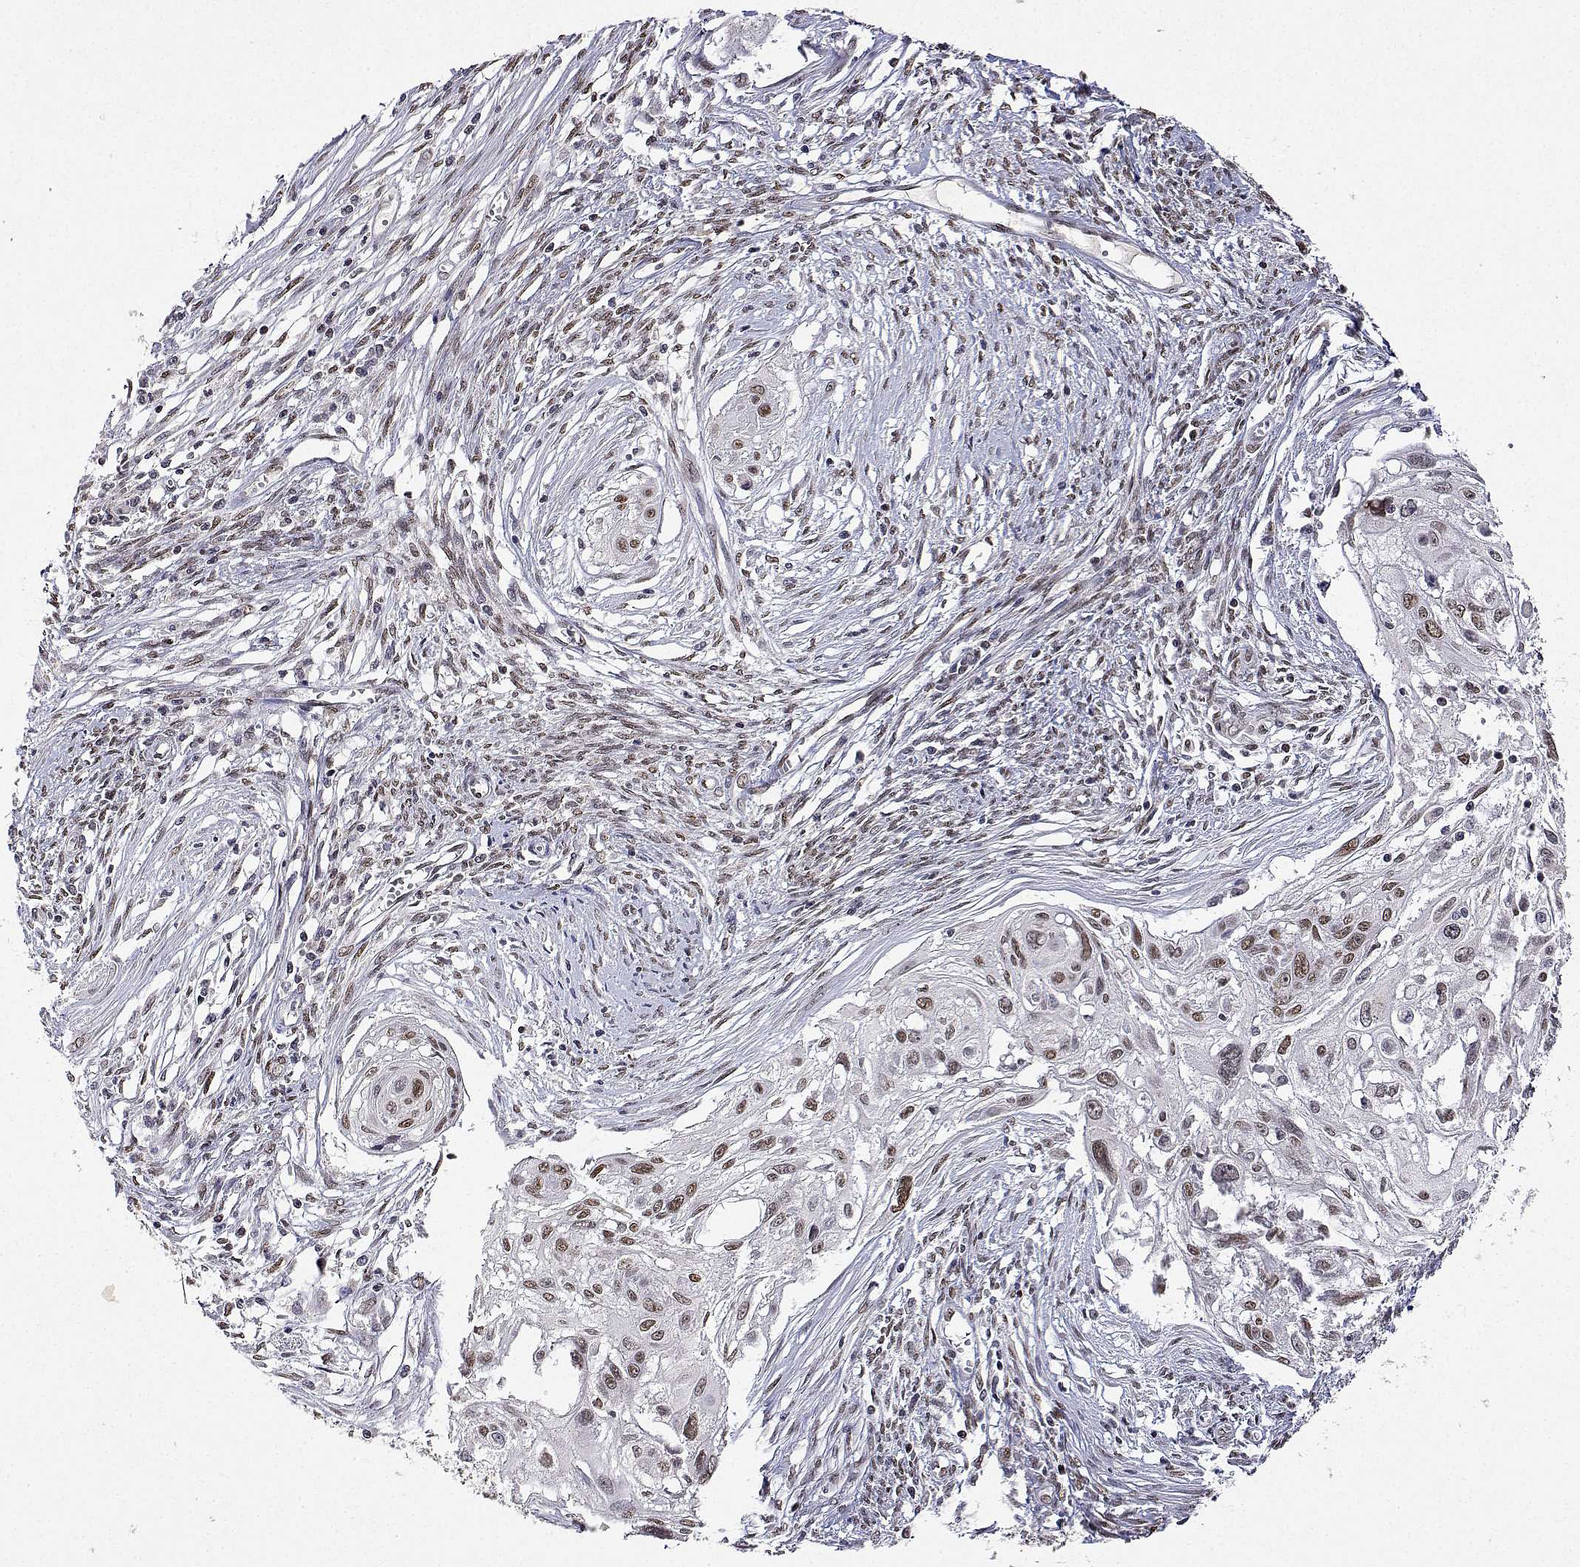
{"staining": {"intensity": "moderate", "quantity": ">75%", "location": "nuclear"}, "tissue": "cervical cancer", "cell_type": "Tumor cells", "image_type": "cancer", "snomed": [{"axis": "morphology", "description": "Squamous cell carcinoma, NOS"}, {"axis": "topography", "description": "Cervix"}], "caption": "Immunohistochemistry (IHC) staining of cervical cancer (squamous cell carcinoma), which reveals medium levels of moderate nuclear staining in about >75% of tumor cells indicating moderate nuclear protein positivity. The staining was performed using DAB (3,3'-diaminobenzidine) (brown) for protein detection and nuclei were counterstained in hematoxylin (blue).", "gene": "XPC", "patient": {"sex": "female", "age": 49}}